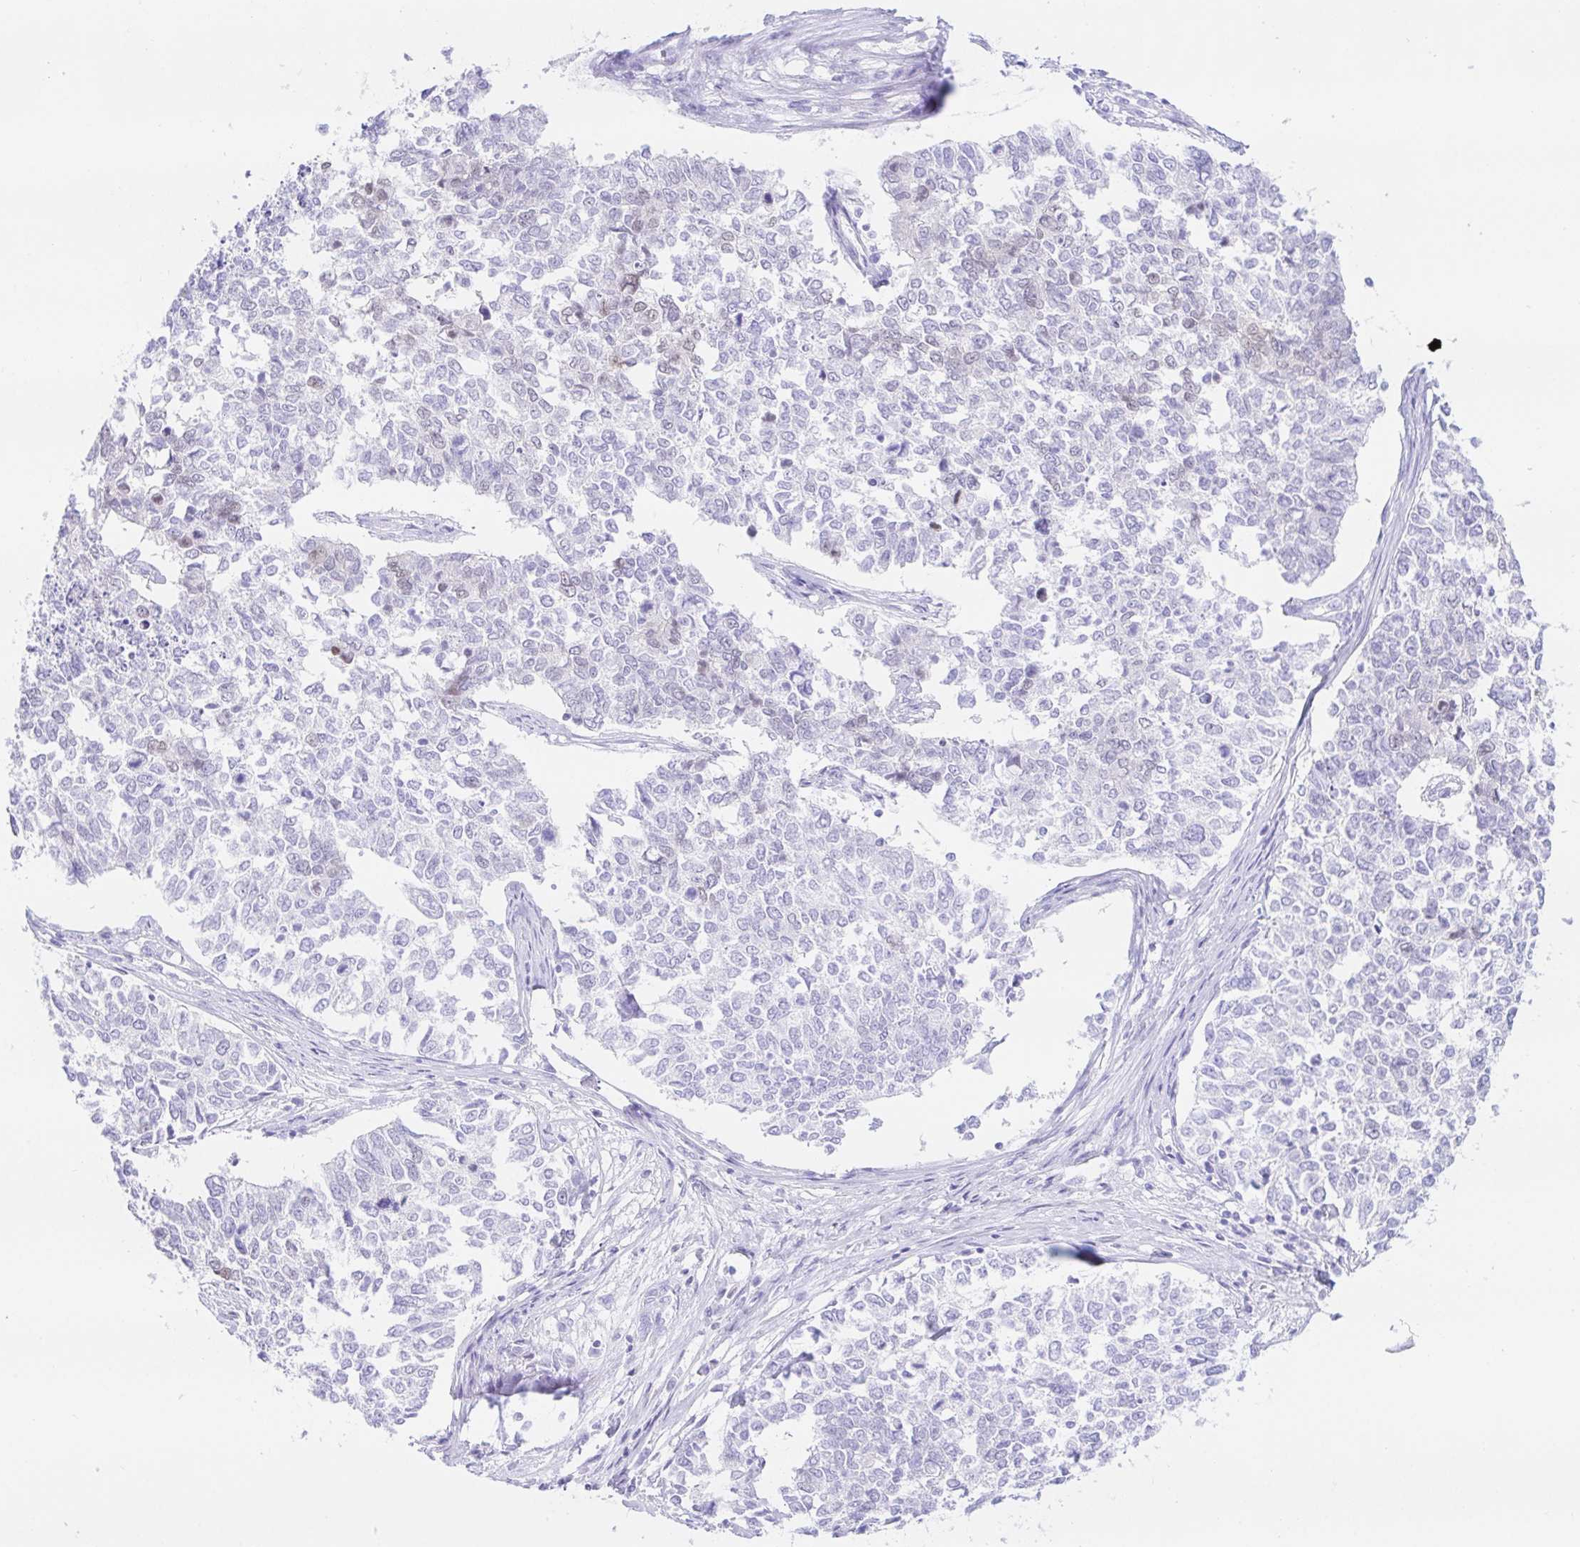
{"staining": {"intensity": "weak", "quantity": "<25%", "location": "nuclear"}, "tissue": "cervical cancer", "cell_type": "Tumor cells", "image_type": "cancer", "snomed": [{"axis": "morphology", "description": "Adenocarcinoma, NOS"}, {"axis": "topography", "description": "Cervix"}], "caption": "Cervical cancer was stained to show a protein in brown. There is no significant staining in tumor cells.", "gene": "PAX8", "patient": {"sex": "female", "age": 63}}